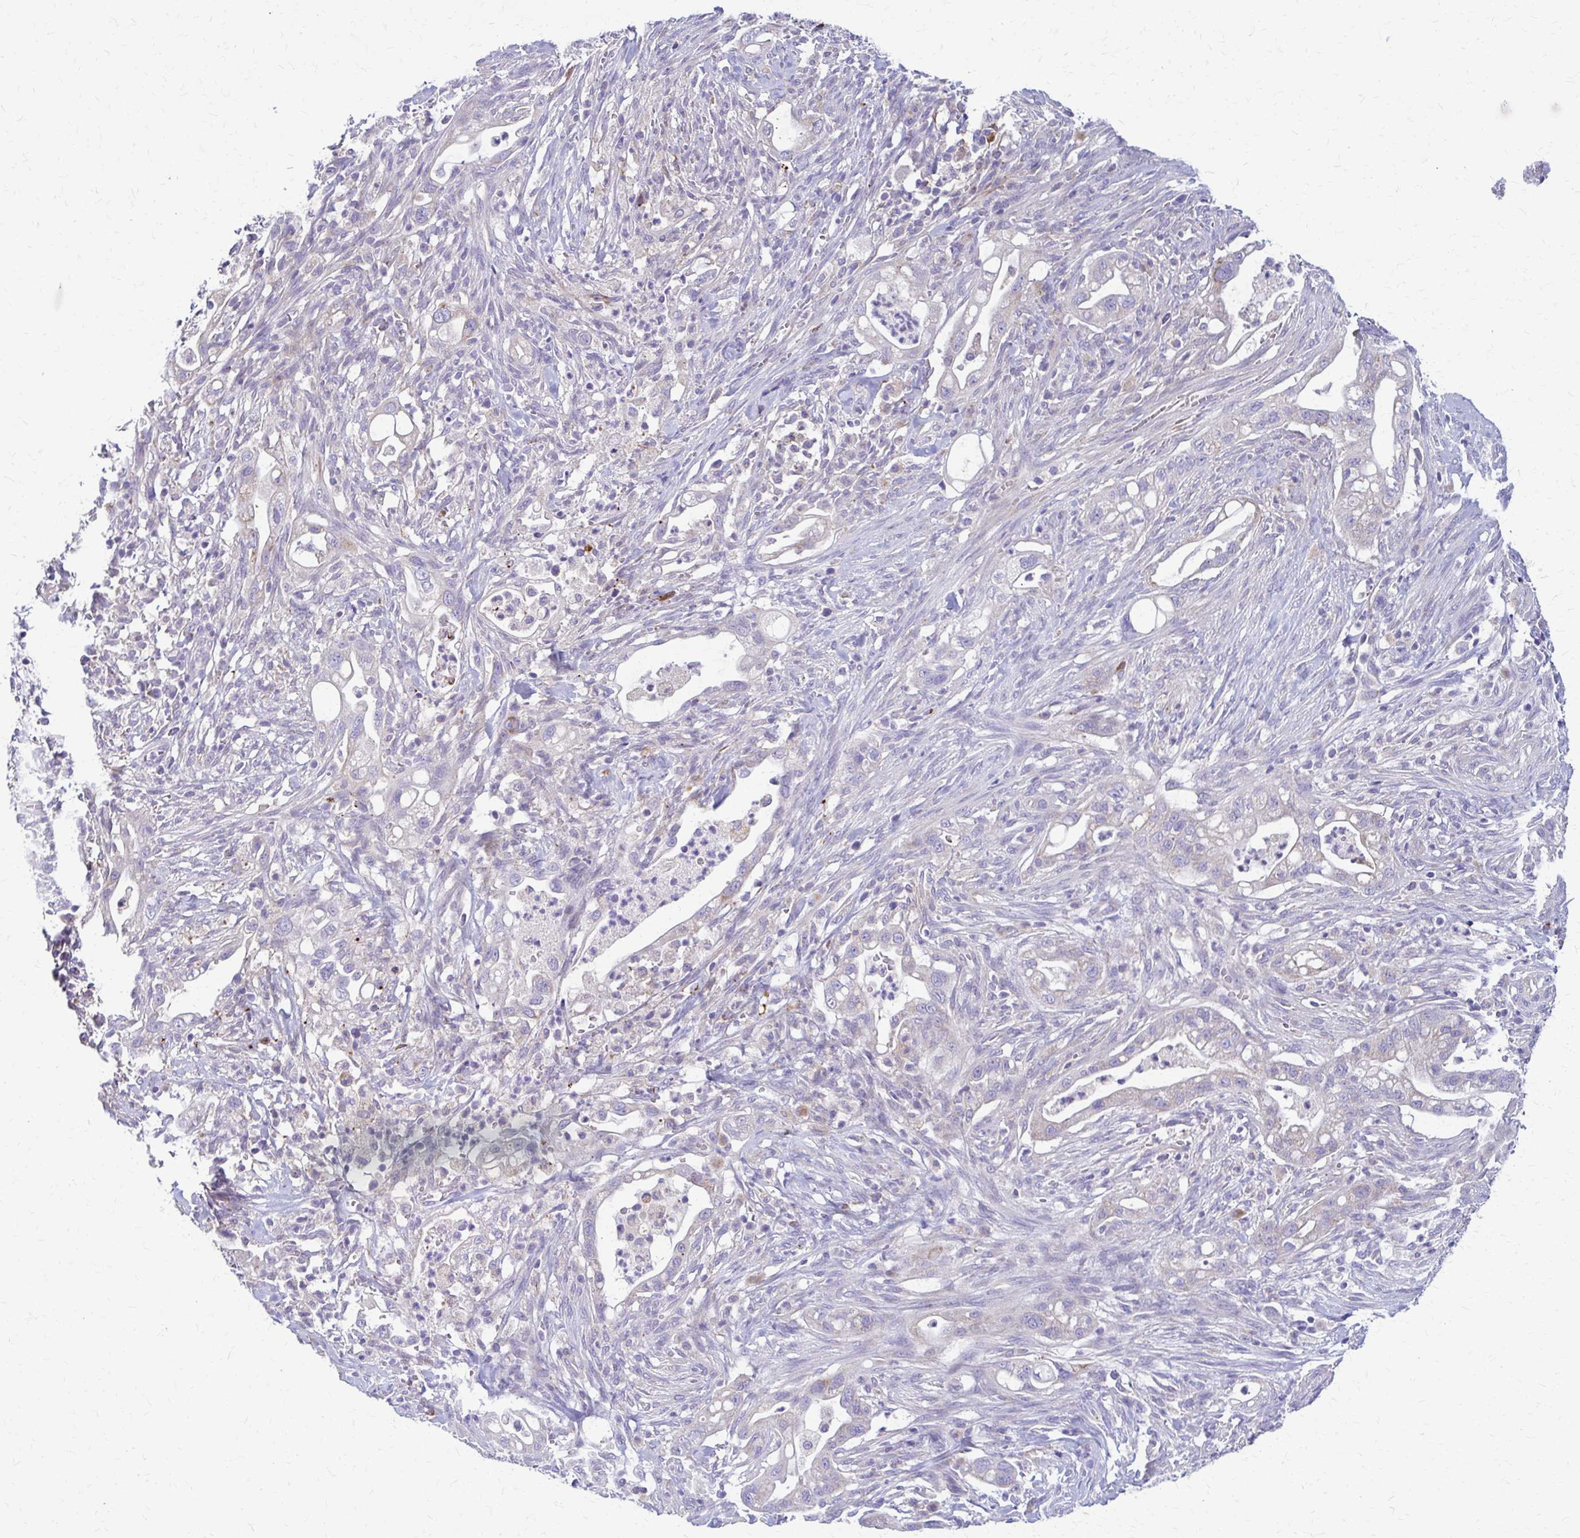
{"staining": {"intensity": "negative", "quantity": "none", "location": "none"}, "tissue": "pancreatic cancer", "cell_type": "Tumor cells", "image_type": "cancer", "snomed": [{"axis": "morphology", "description": "Adenocarcinoma, NOS"}, {"axis": "topography", "description": "Pancreas"}], "caption": "There is no significant positivity in tumor cells of adenocarcinoma (pancreatic). (DAB immunohistochemistry (IHC) visualized using brightfield microscopy, high magnification).", "gene": "SAMD13", "patient": {"sex": "male", "age": 44}}